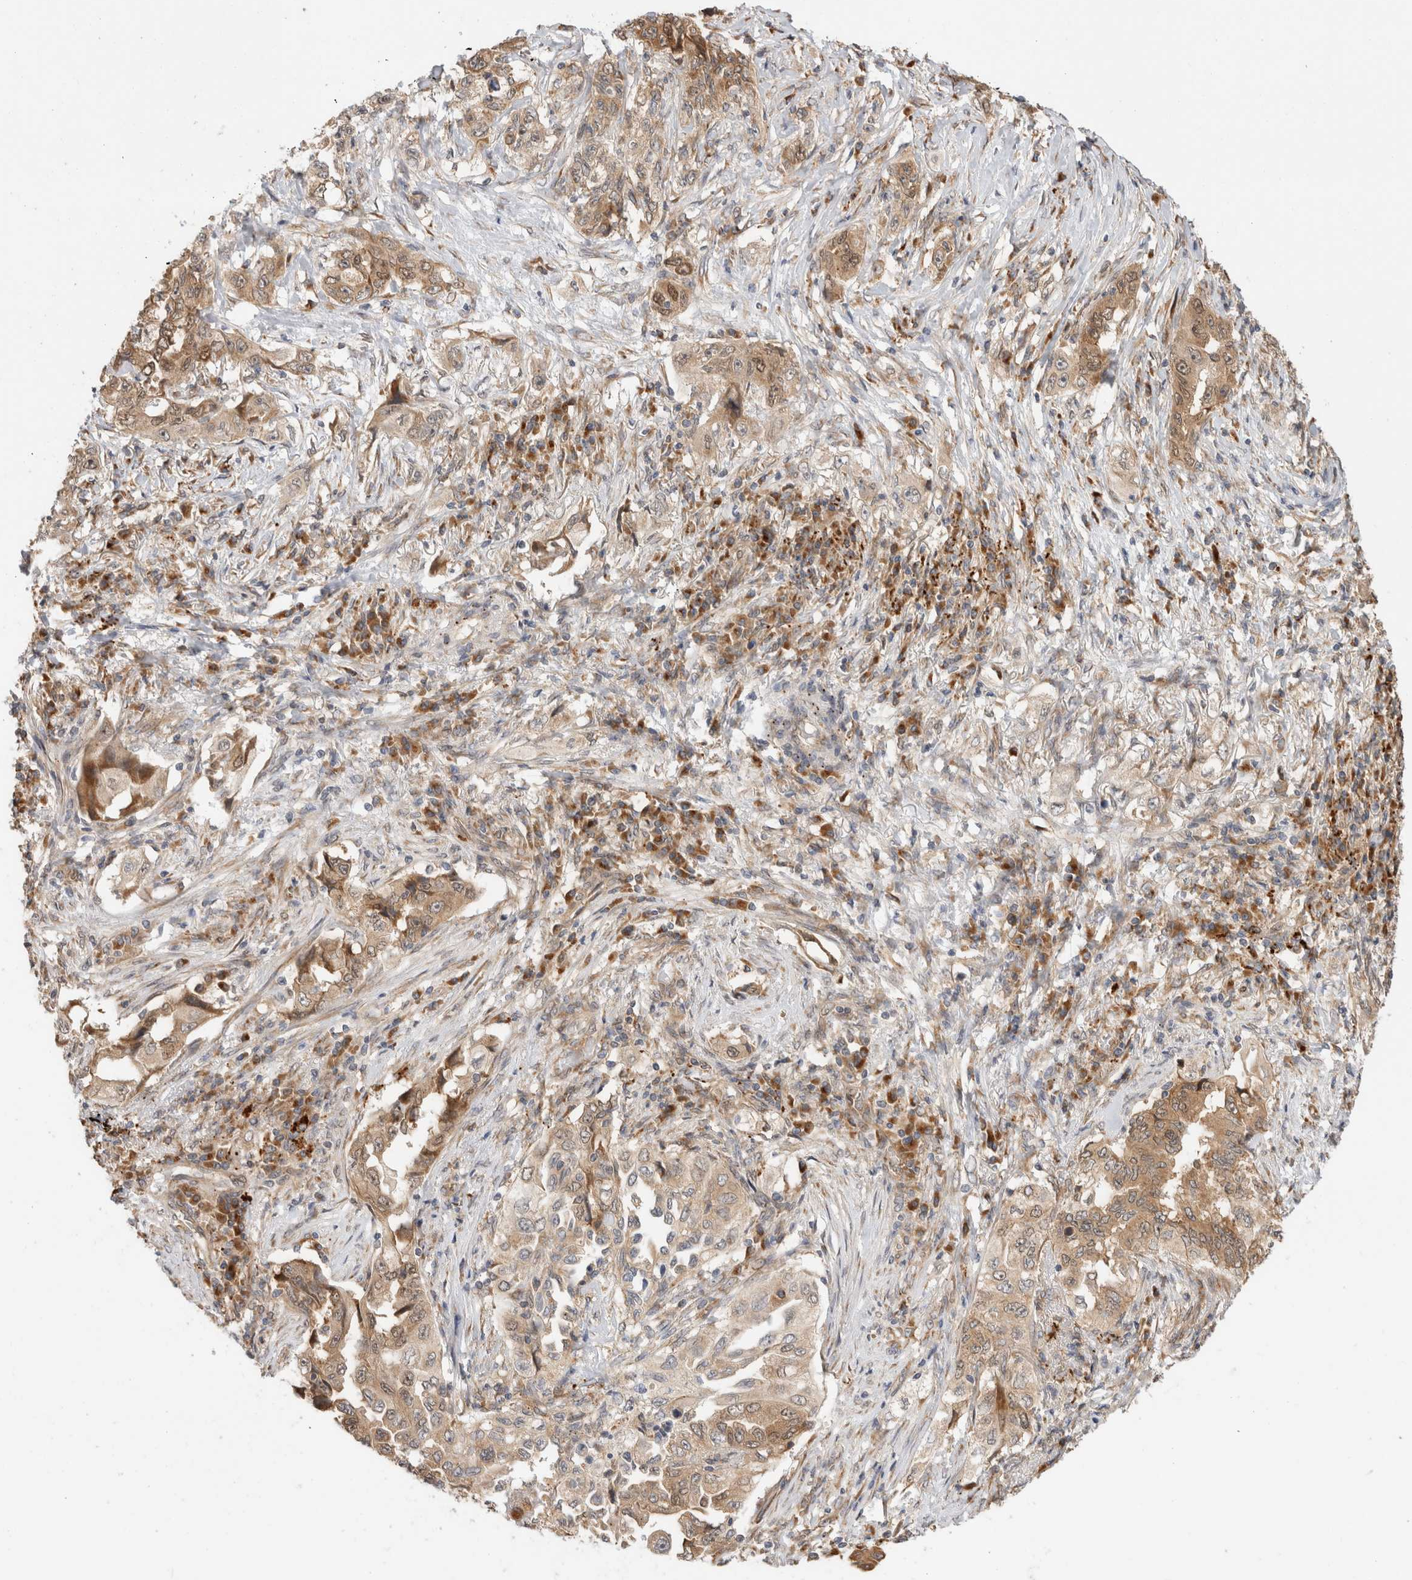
{"staining": {"intensity": "weak", "quantity": ">75%", "location": "cytoplasmic/membranous"}, "tissue": "lung cancer", "cell_type": "Tumor cells", "image_type": "cancer", "snomed": [{"axis": "morphology", "description": "Adenocarcinoma, NOS"}, {"axis": "topography", "description": "Lung"}], "caption": "Lung cancer (adenocarcinoma) stained with a brown dye displays weak cytoplasmic/membranous positive expression in approximately >75% of tumor cells.", "gene": "ACTL9", "patient": {"sex": "female", "age": 51}}